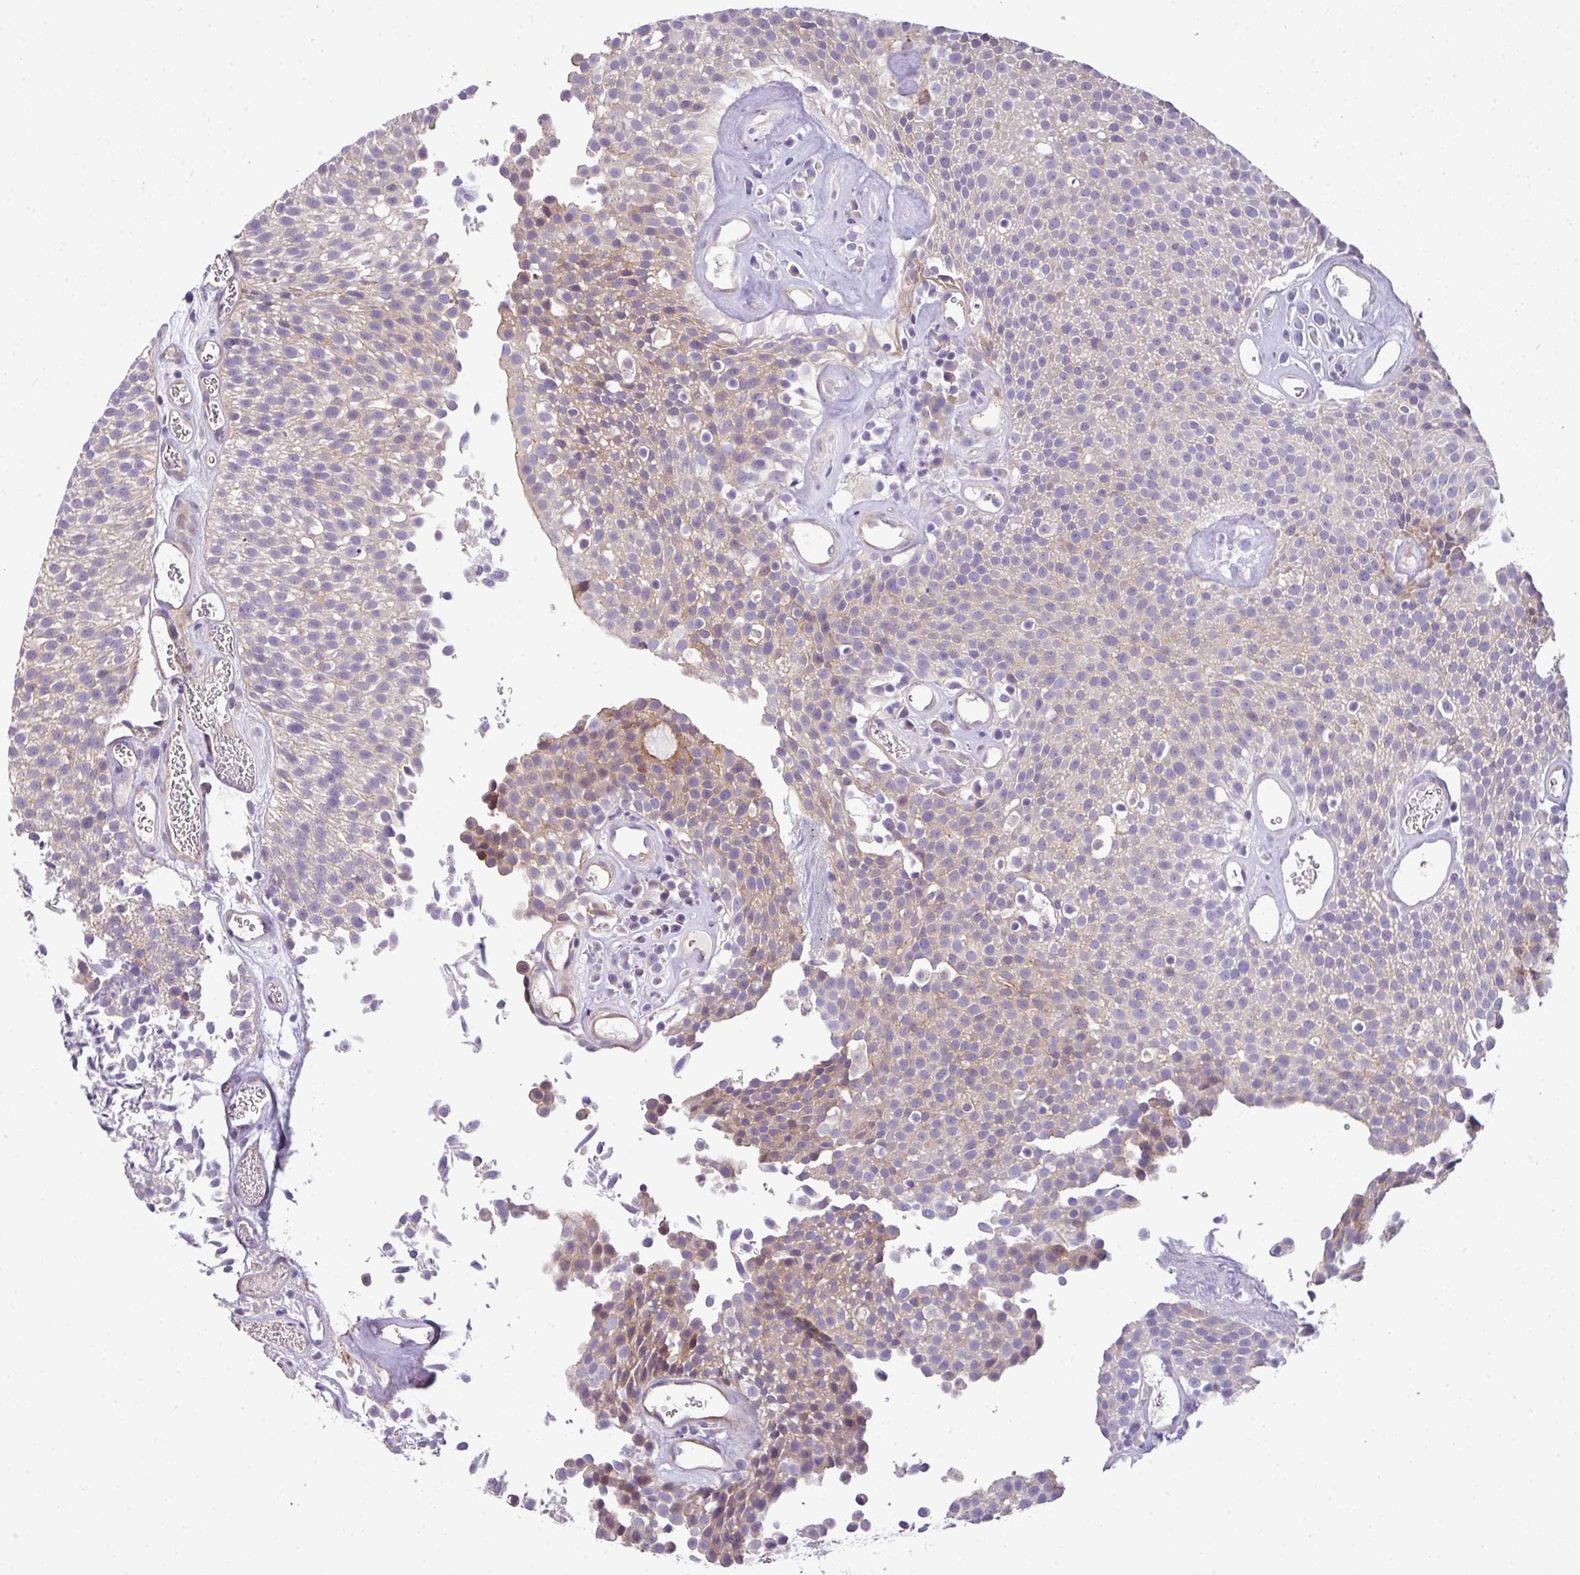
{"staining": {"intensity": "weak", "quantity": "<25%", "location": "cytoplasmic/membranous"}, "tissue": "urothelial cancer", "cell_type": "Tumor cells", "image_type": "cancer", "snomed": [{"axis": "morphology", "description": "Urothelial carcinoma, Low grade"}, {"axis": "topography", "description": "Urinary bladder"}], "caption": "A photomicrograph of human urothelial cancer is negative for staining in tumor cells.", "gene": "PIK3R5", "patient": {"sex": "female", "age": 79}}